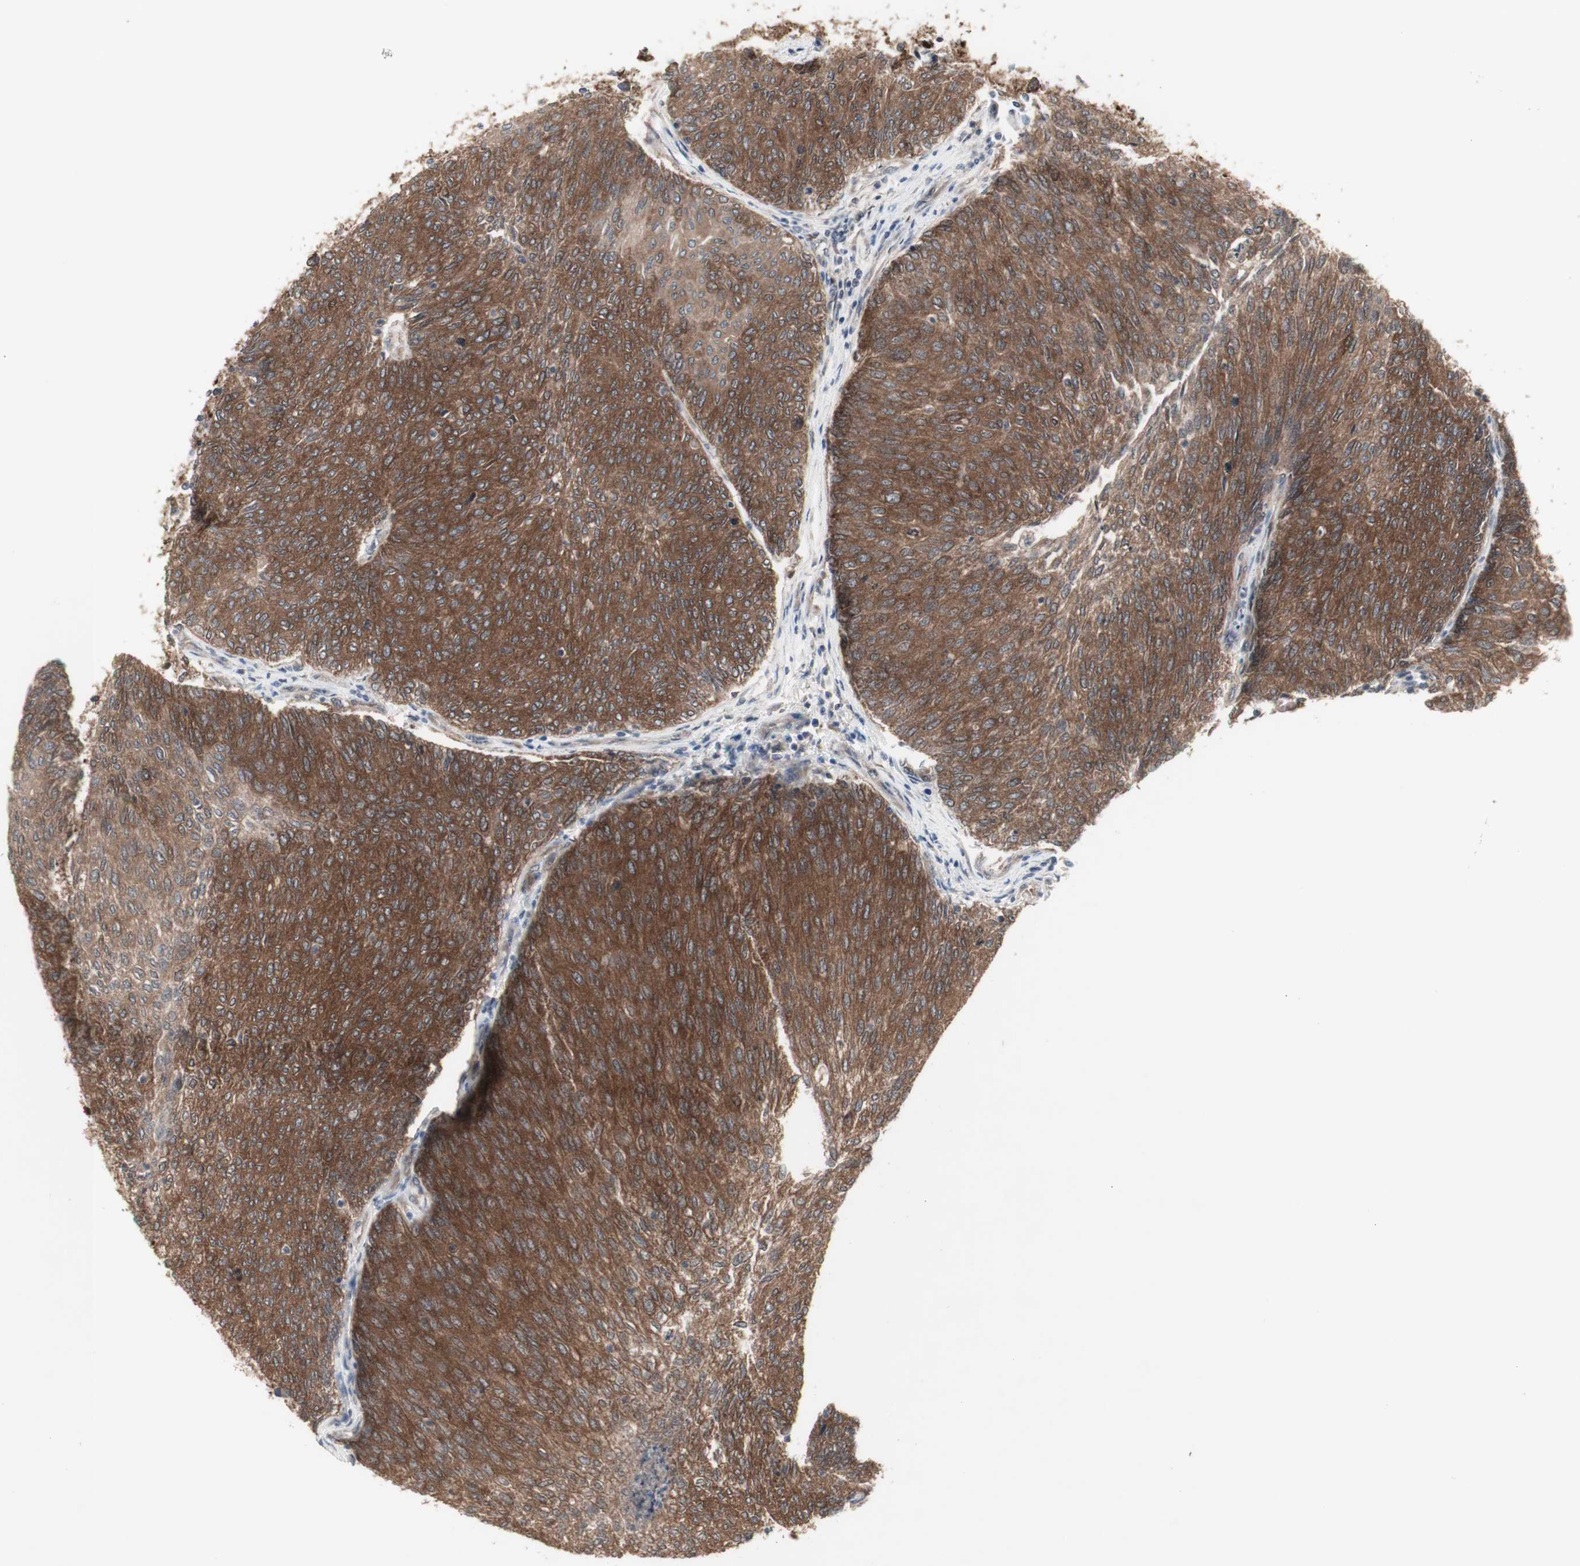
{"staining": {"intensity": "moderate", "quantity": ">75%", "location": "cytoplasmic/membranous"}, "tissue": "urothelial cancer", "cell_type": "Tumor cells", "image_type": "cancer", "snomed": [{"axis": "morphology", "description": "Urothelial carcinoma, Low grade"}, {"axis": "topography", "description": "Urinary bladder"}], "caption": "Tumor cells demonstrate medium levels of moderate cytoplasmic/membranous expression in approximately >75% of cells in human urothelial carcinoma (low-grade).", "gene": "CHURC1-FNTB", "patient": {"sex": "female", "age": 79}}